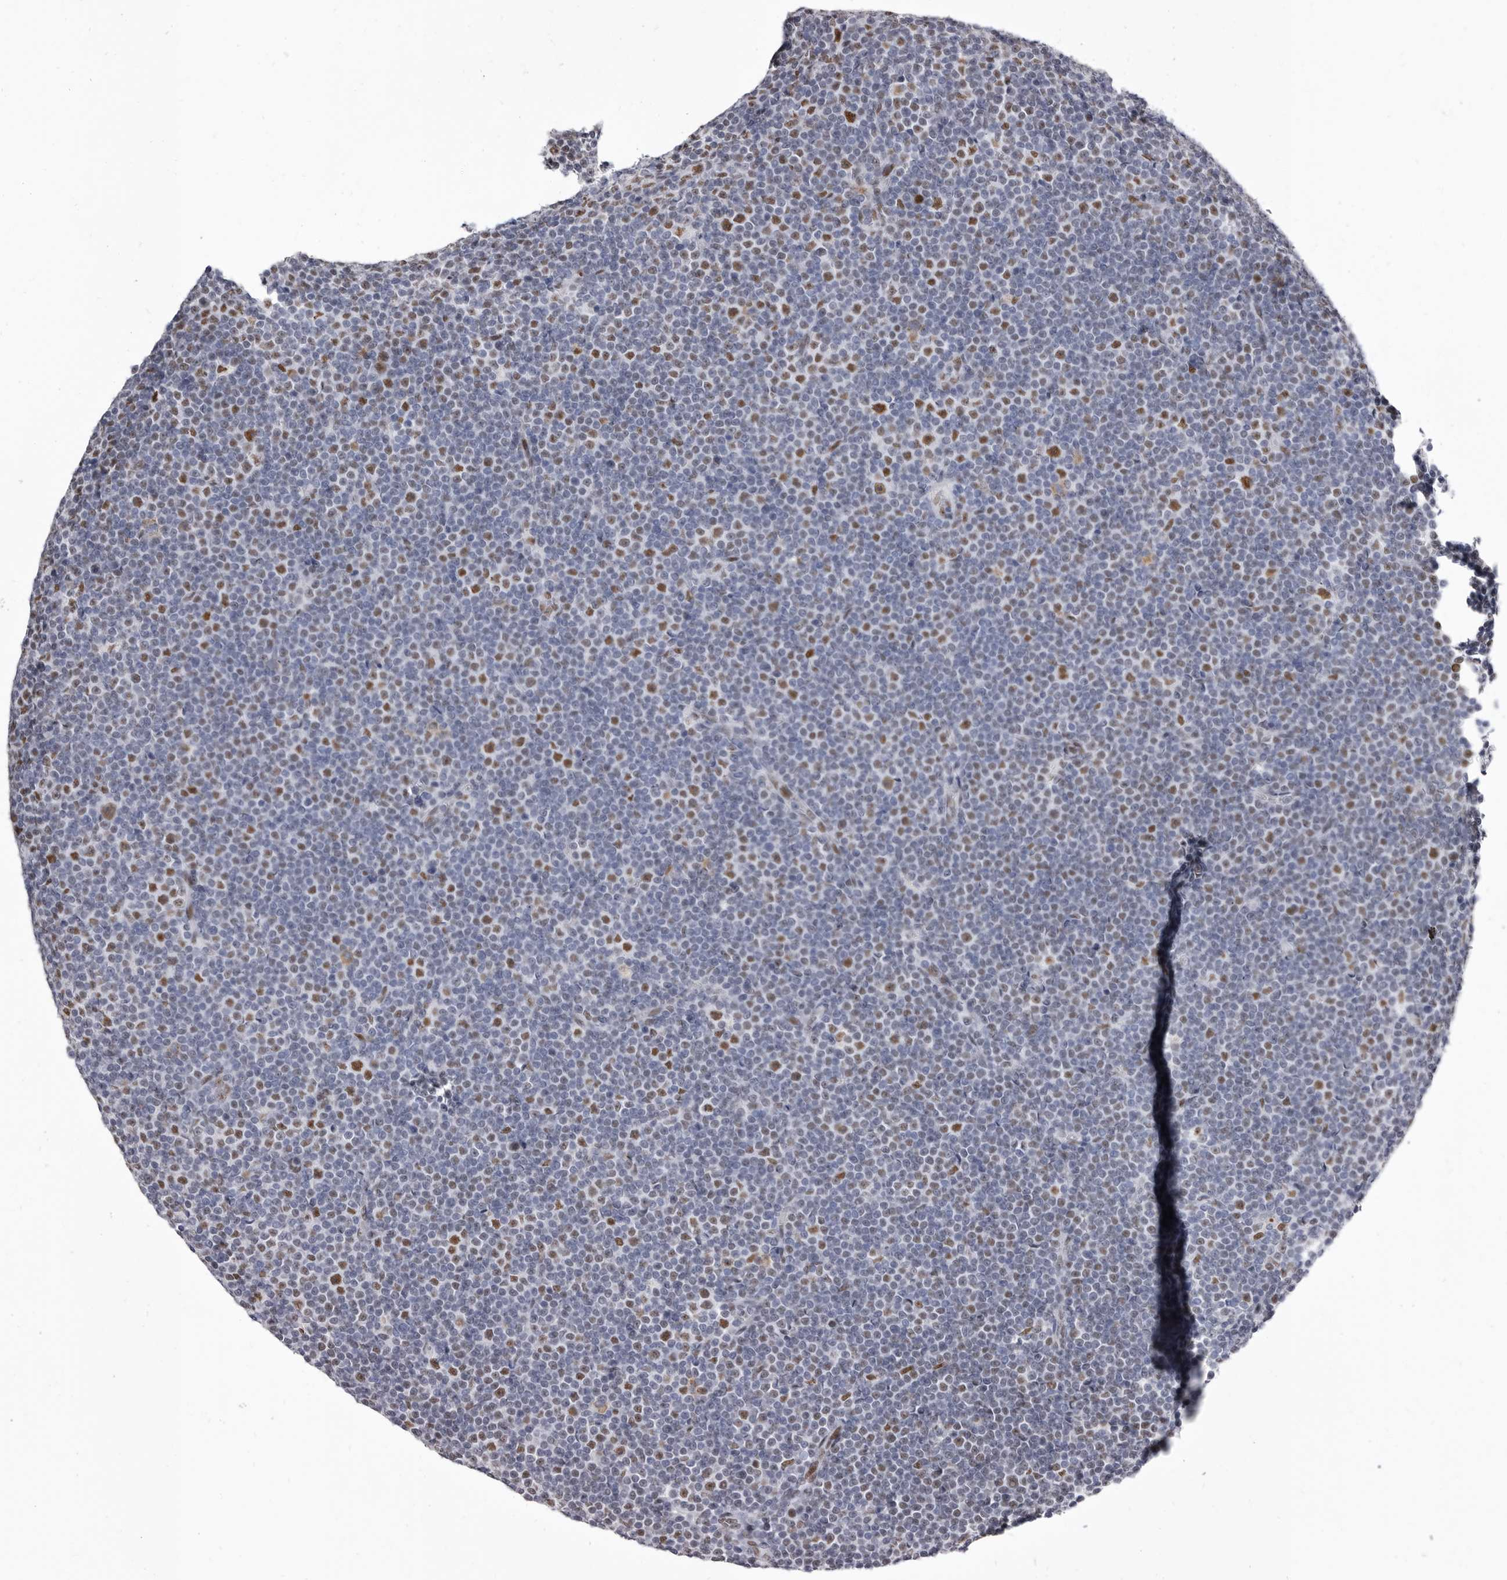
{"staining": {"intensity": "moderate", "quantity": "<25%", "location": "nuclear"}, "tissue": "lymphoma", "cell_type": "Tumor cells", "image_type": "cancer", "snomed": [{"axis": "morphology", "description": "Malignant lymphoma, non-Hodgkin's type, Low grade"}, {"axis": "topography", "description": "Lymph node"}], "caption": "Lymphoma stained with a protein marker reveals moderate staining in tumor cells.", "gene": "ZNF326", "patient": {"sex": "female", "age": 67}}